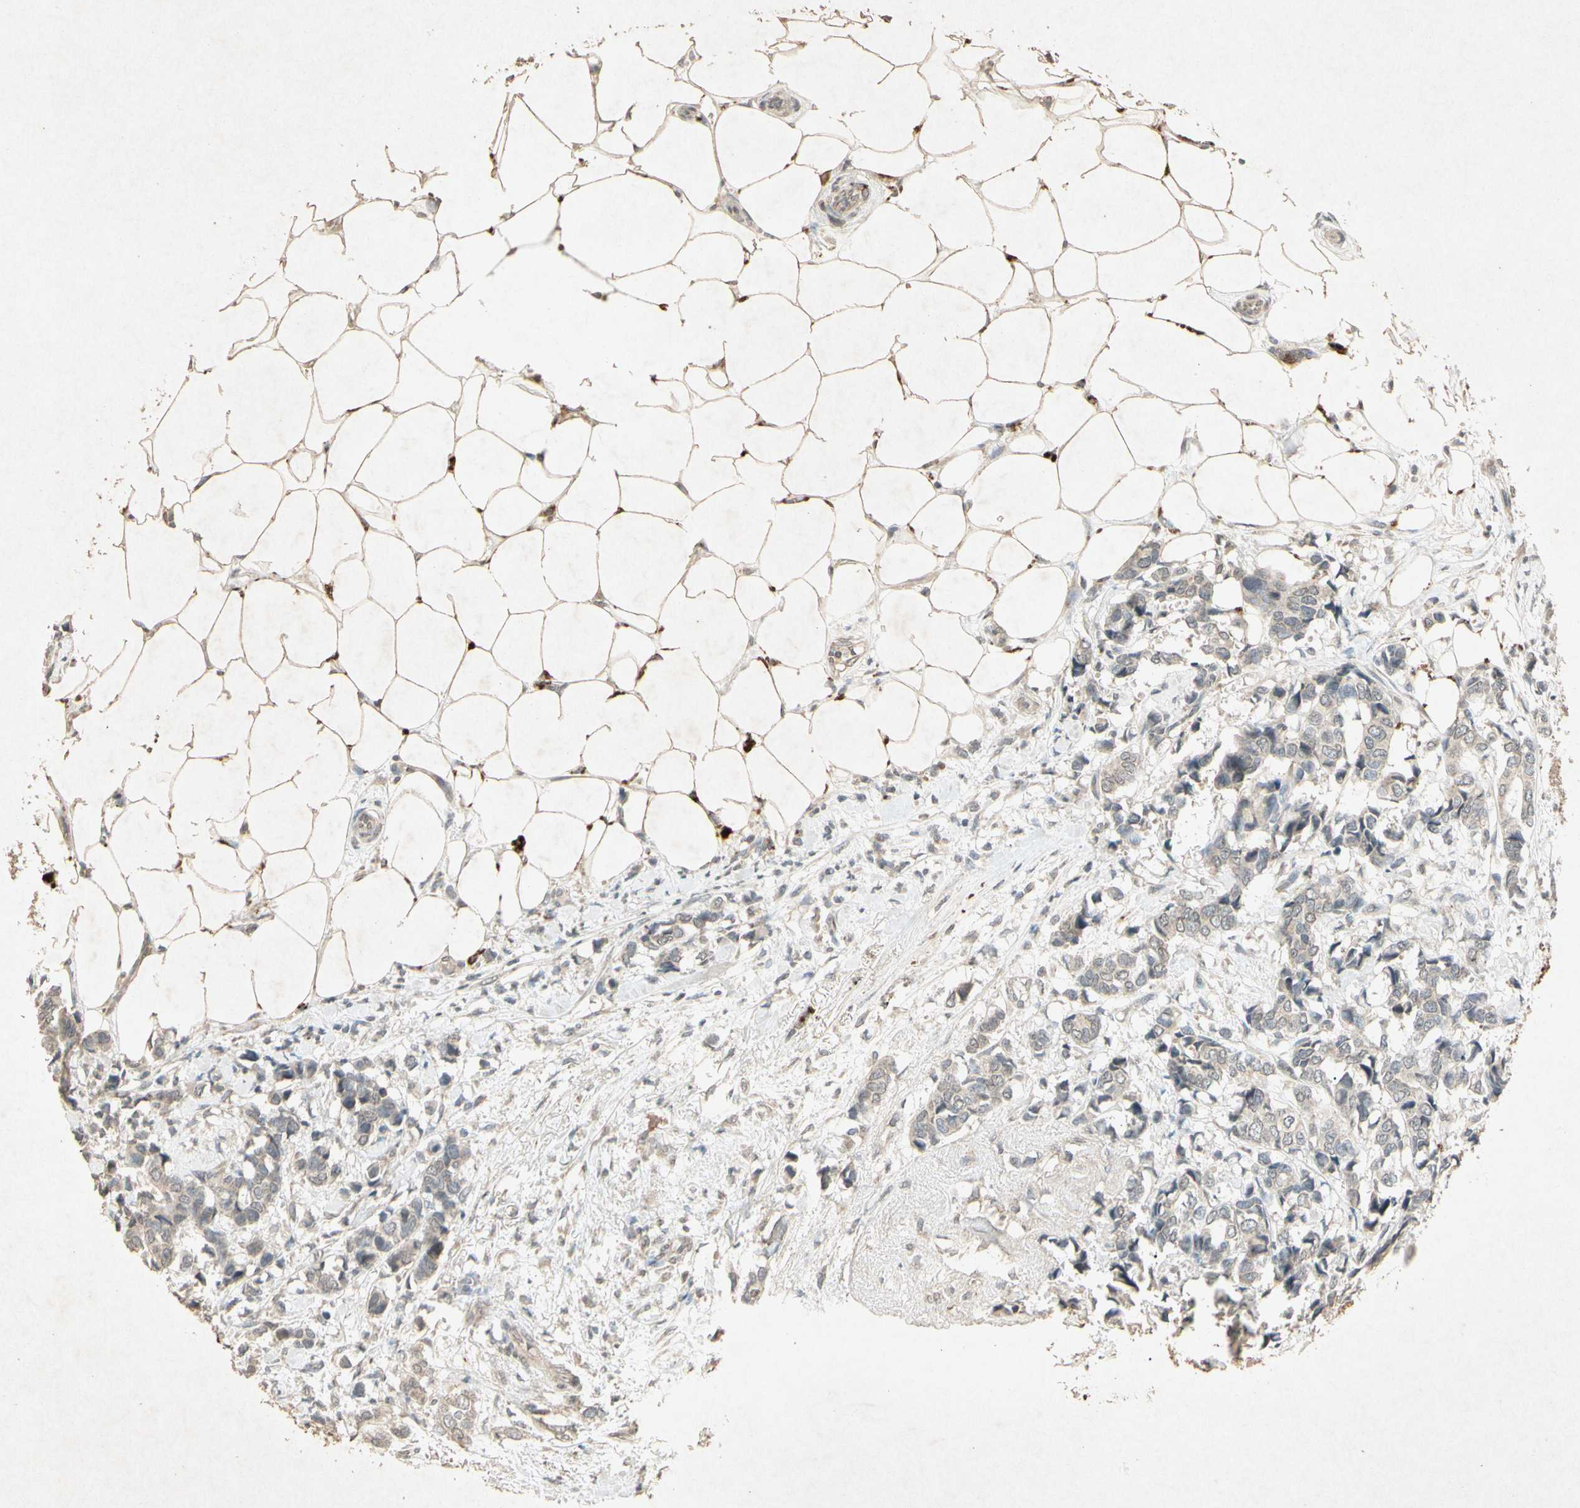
{"staining": {"intensity": "weak", "quantity": "25%-75%", "location": "cytoplasmic/membranous"}, "tissue": "breast cancer", "cell_type": "Tumor cells", "image_type": "cancer", "snomed": [{"axis": "morphology", "description": "Duct carcinoma"}, {"axis": "topography", "description": "Breast"}], "caption": "Breast infiltrating ductal carcinoma stained for a protein (brown) displays weak cytoplasmic/membranous positive expression in about 25%-75% of tumor cells.", "gene": "MSRB1", "patient": {"sex": "female", "age": 87}}